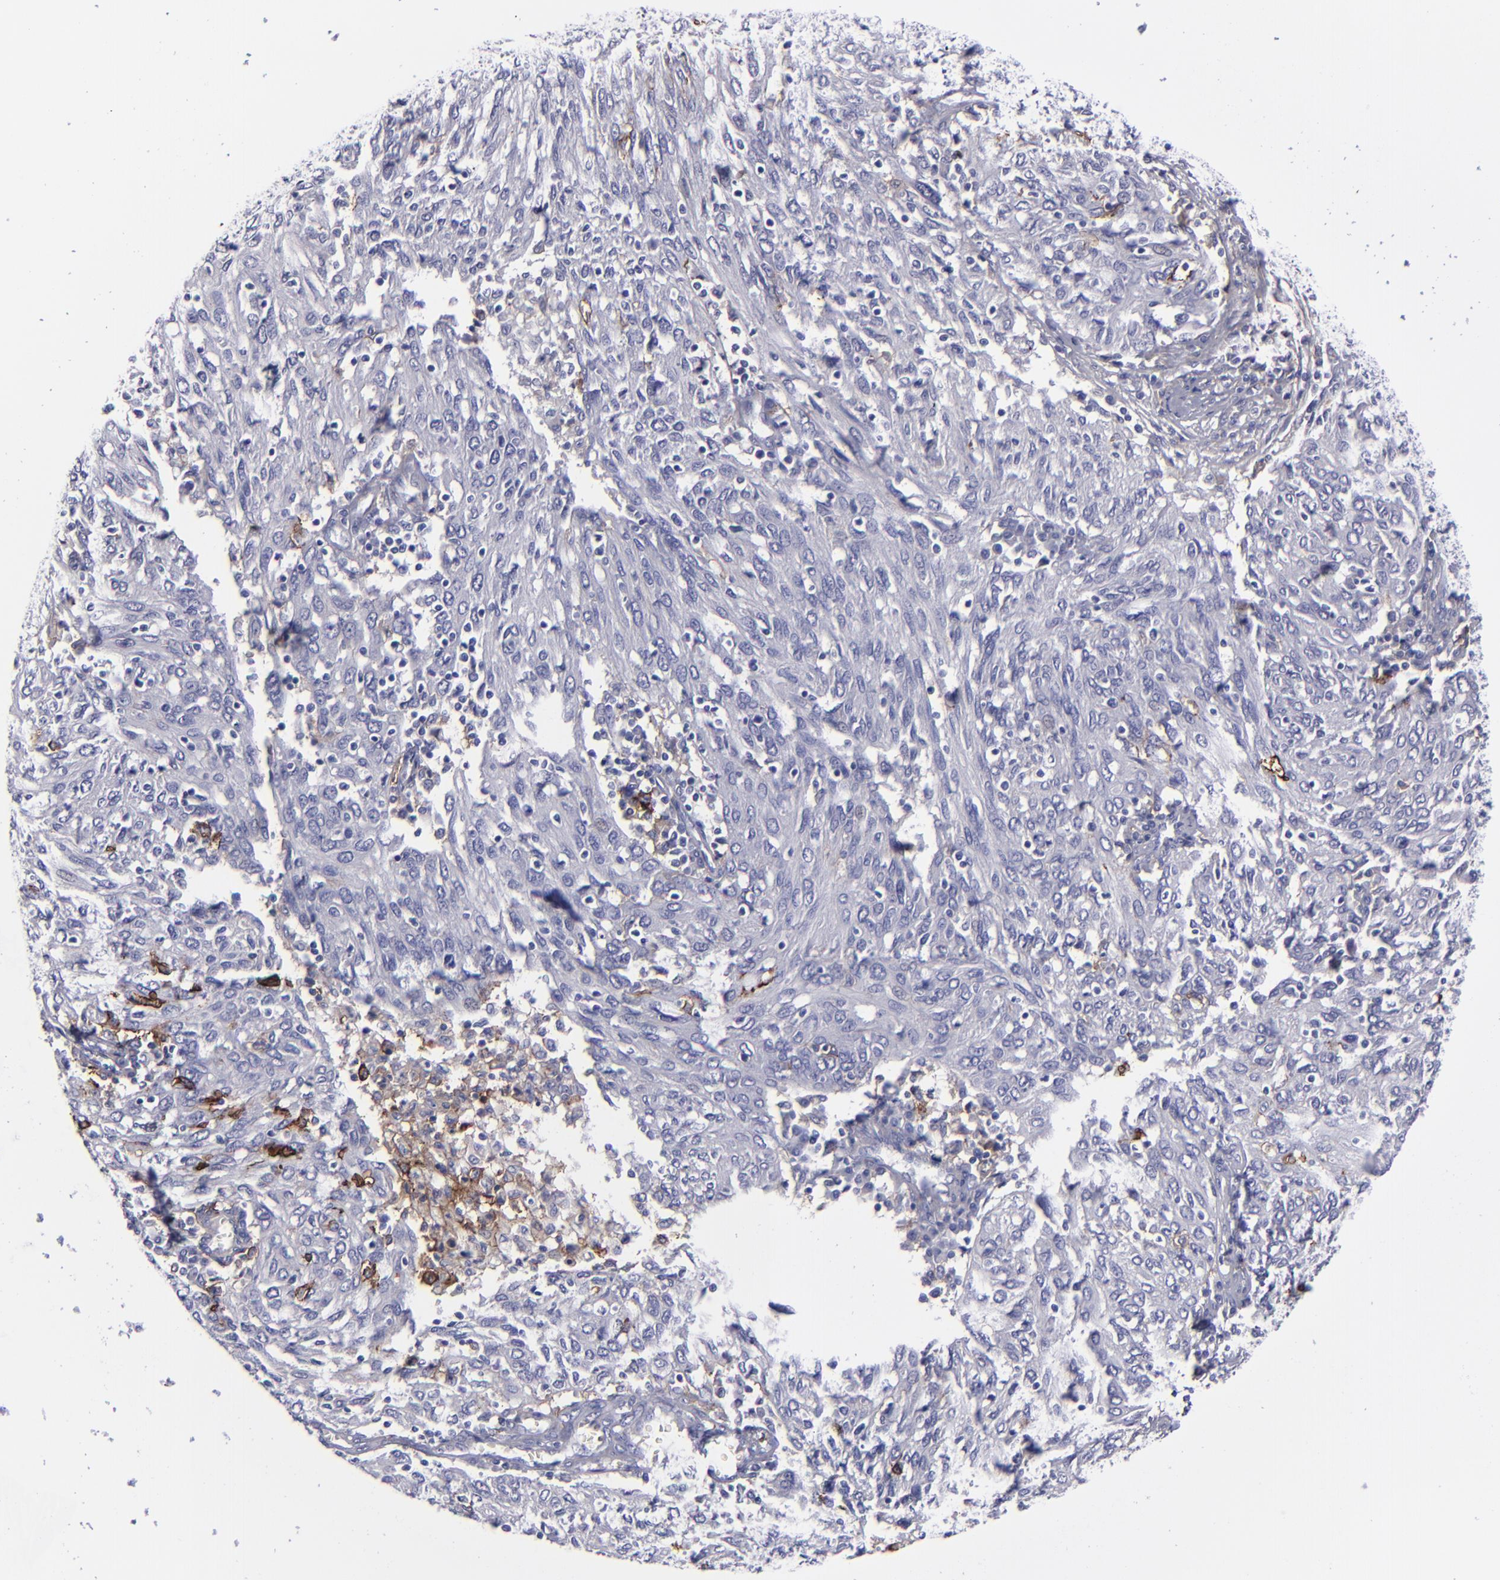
{"staining": {"intensity": "negative", "quantity": "none", "location": "none"}, "tissue": "ovarian cancer", "cell_type": "Tumor cells", "image_type": "cancer", "snomed": [{"axis": "morphology", "description": "Carcinoma, endometroid"}, {"axis": "topography", "description": "Ovary"}], "caption": "Immunohistochemistry (IHC) image of neoplastic tissue: human ovarian cancer stained with DAB (3,3'-diaminobenzidine) reveals no significant protein positivity in tumor cells.", "gene": "ANPEP", "patient": {"sex": "female", "age": 50}}